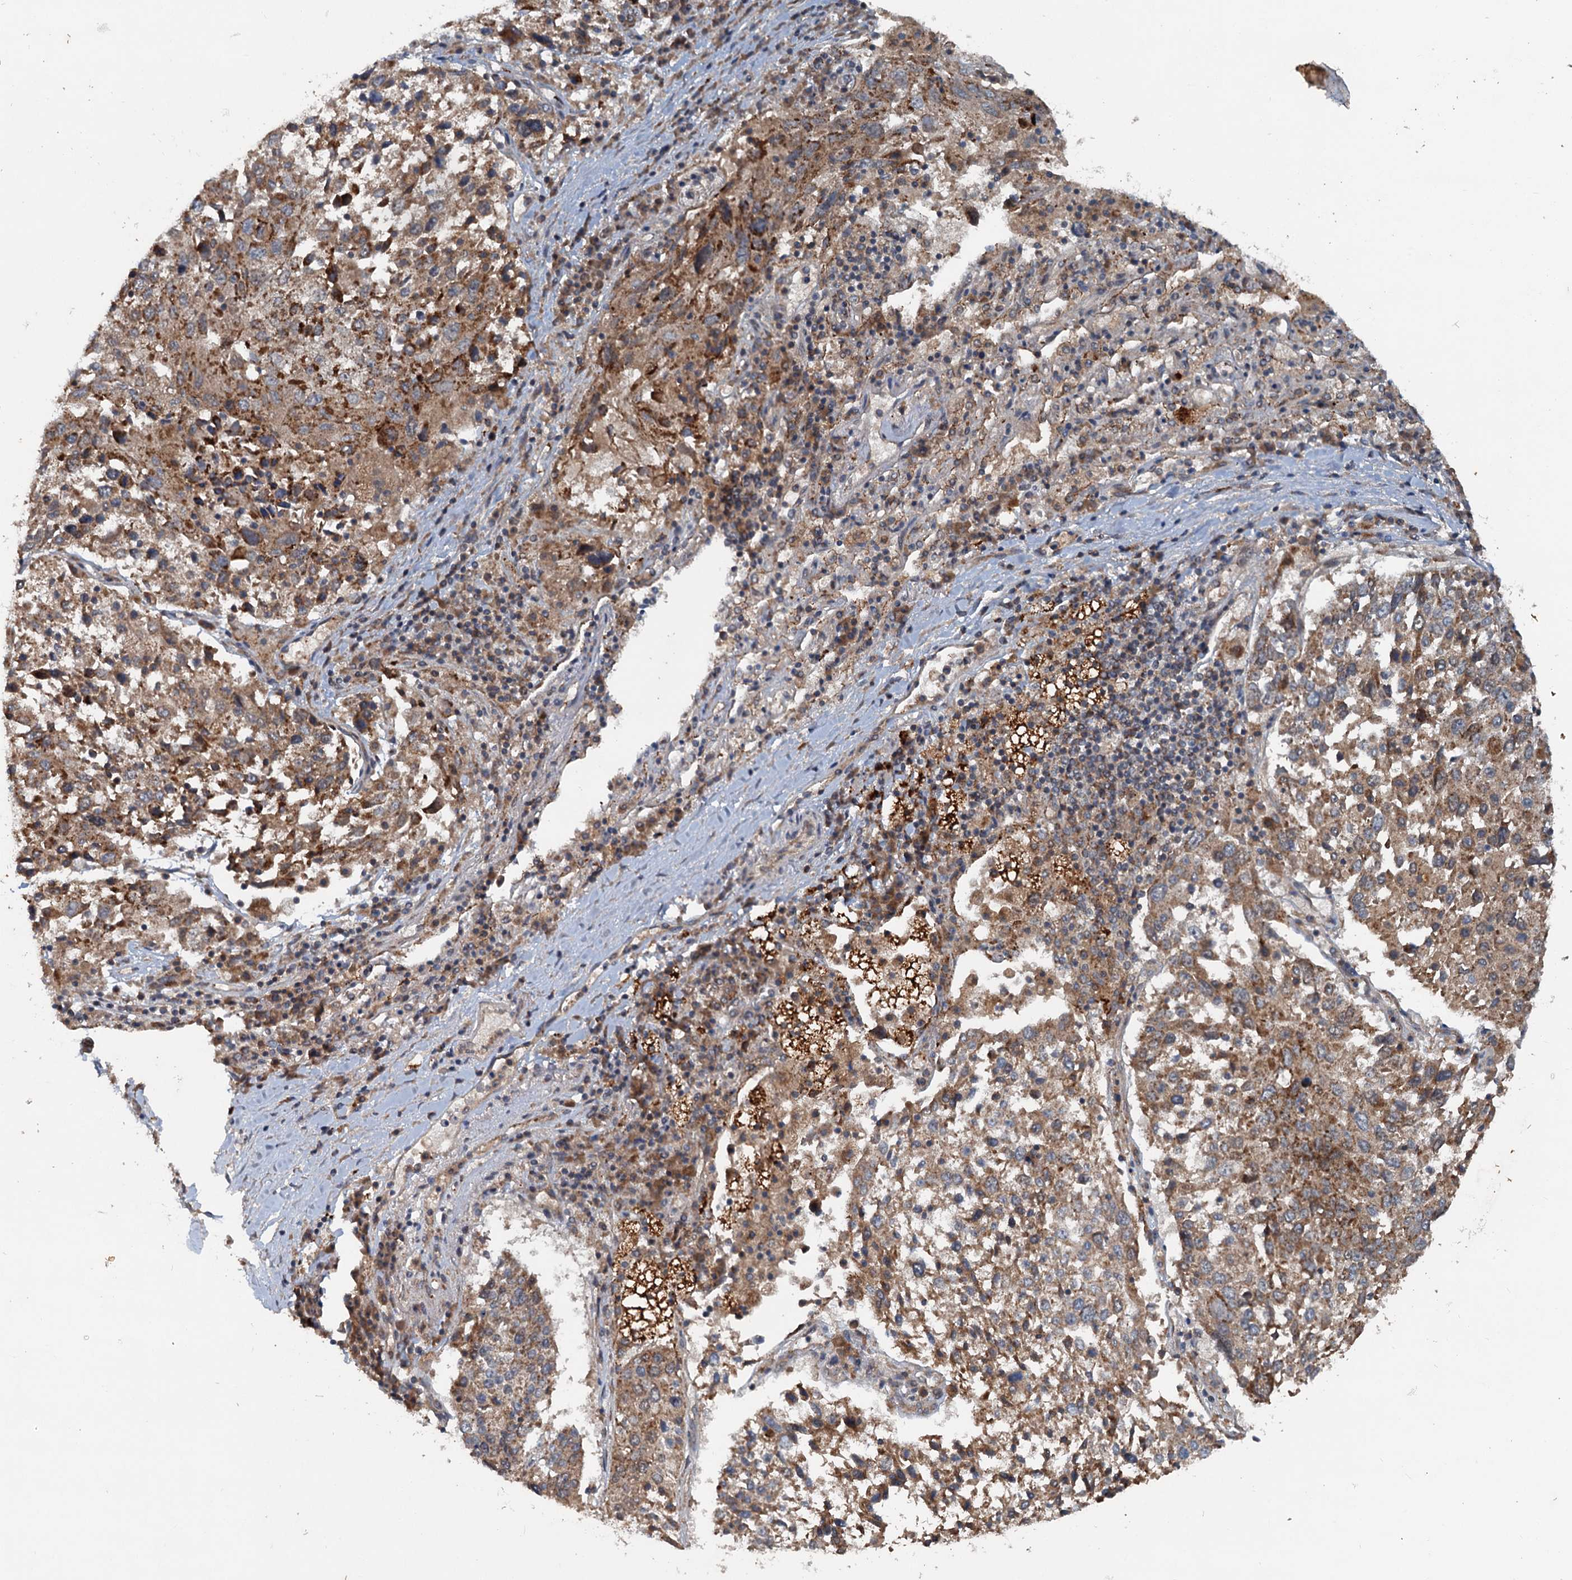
{"staining": {"intensity": "moderate", "quantity": ">75%", "location": "cytoplasmic/membranous"}, "tissue": "lung cancer", "cell_type": "Tumor cells", "image_type": "cancer", "snomed": [{"axis": "morphology", "description": "Squamous cell carcinoma, NOS"}, {"axis": "topography", "description": "Lung"}], "caption": "Immunohistochemistry staining of lung cancer (squamous cell carcinoma), which demonstrates medium levels of moderate cytoplasmic/membranous expression in about >75% of tumor cells indicating moderate cytoplasmic/membranous protein expression. The staining was performed using DAB (3,3'-diaminobenzidine) (brown) for protein detection and nuclei were counterstained in hematoxylin (blue).", "gene": "N4BP2L2", "patient": {"sex": "male", "age": 65}}